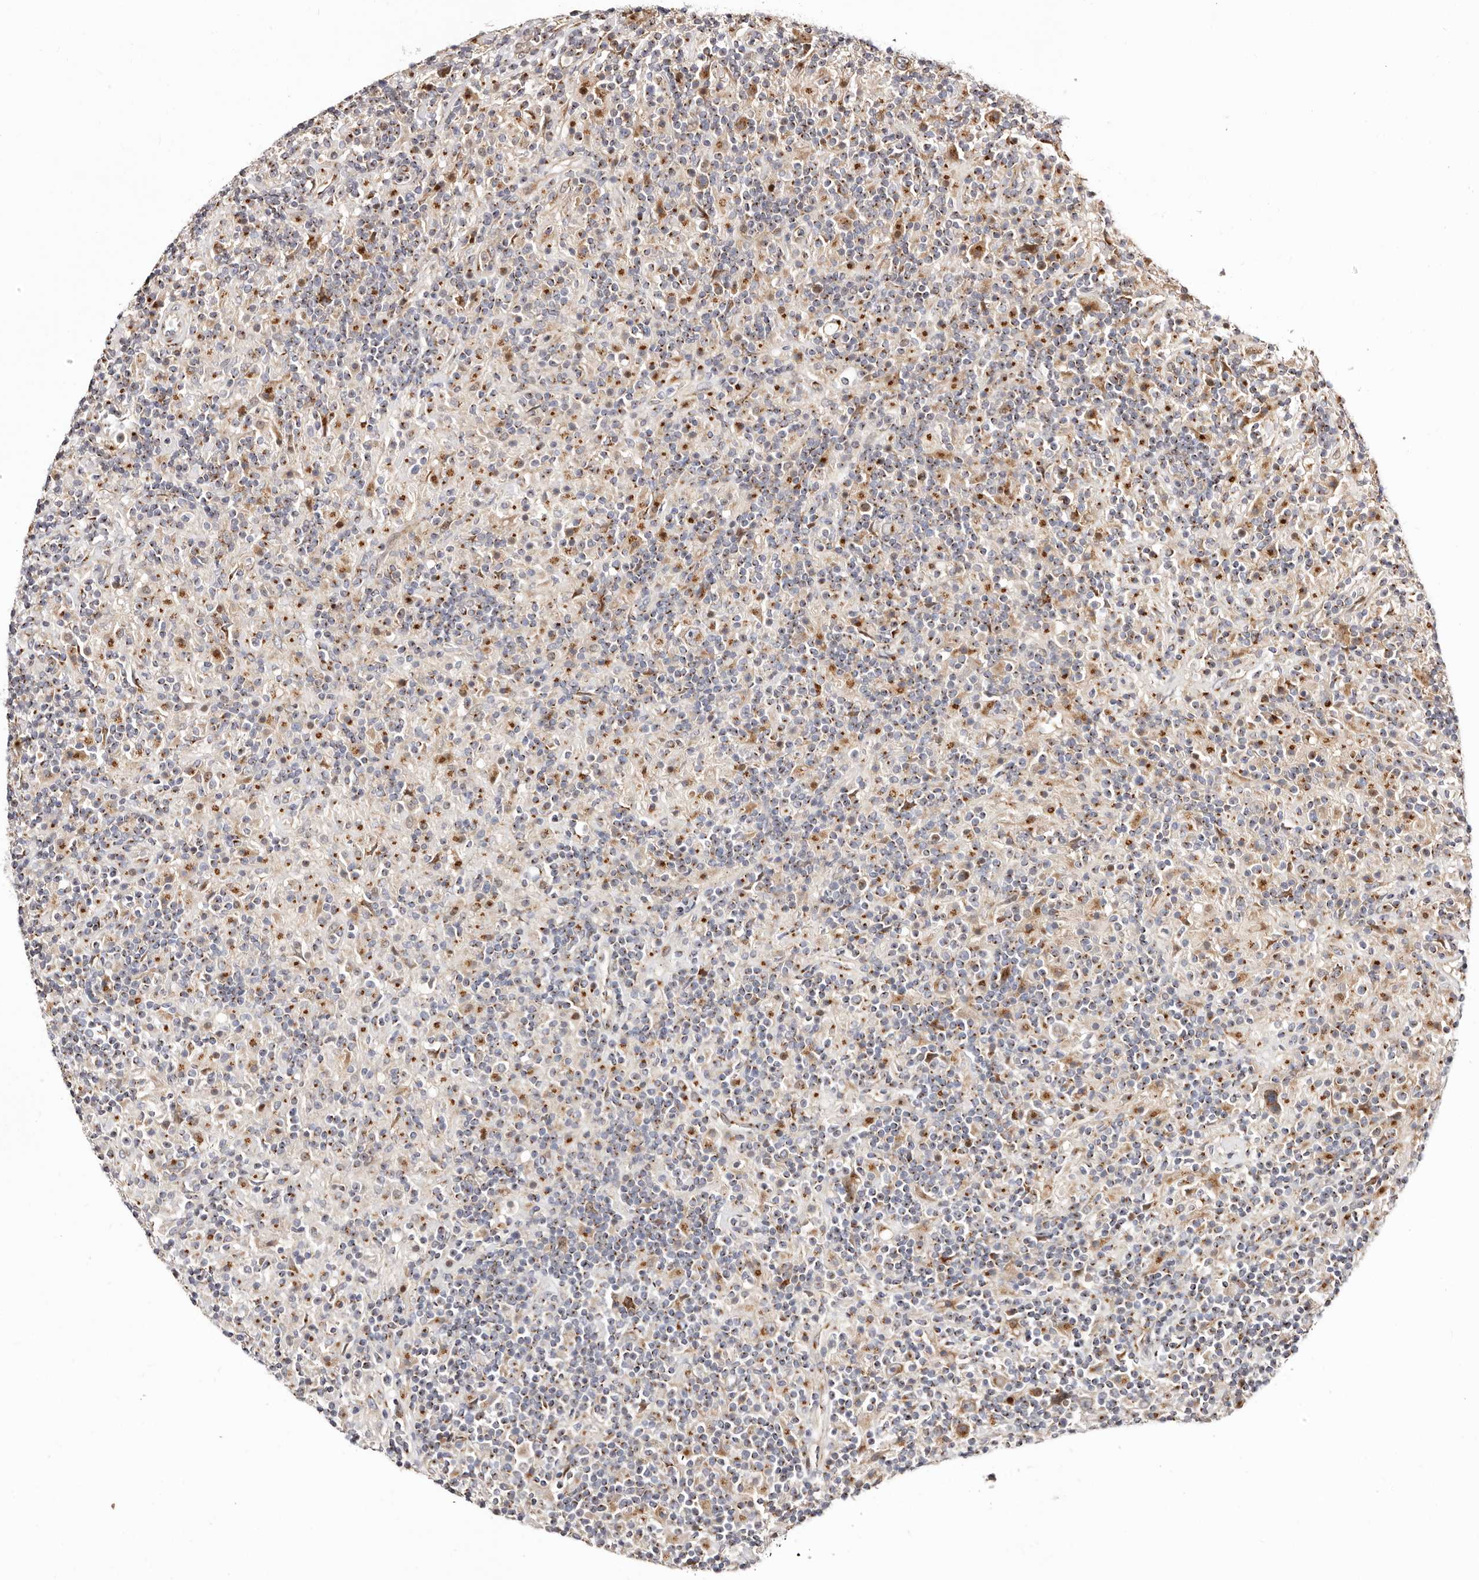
{"staining": {"intensity": "moderate", "quantity": "25%-75%", "location": "cytoplasmic/membranous"}, "tissue": "lymphoma", "cell_type": "Tumor cells", "image_type": "cancer", "snomed": [{"axis": "morphology", "description": "Hodgkin's disease, NOS"}, {"axis": "topography", "description": "Lymph node"}], "caption": "Immunohistochemistry (DAB (3,3'-diaminobenzidine)) staining of Hodgkin's disease shows moderate cytoplasmic/membranous protein positivity in about 25%-75% of tumor cells.", "gene": "MAPK6", "patient": {"sex": "male", "age": 70}}